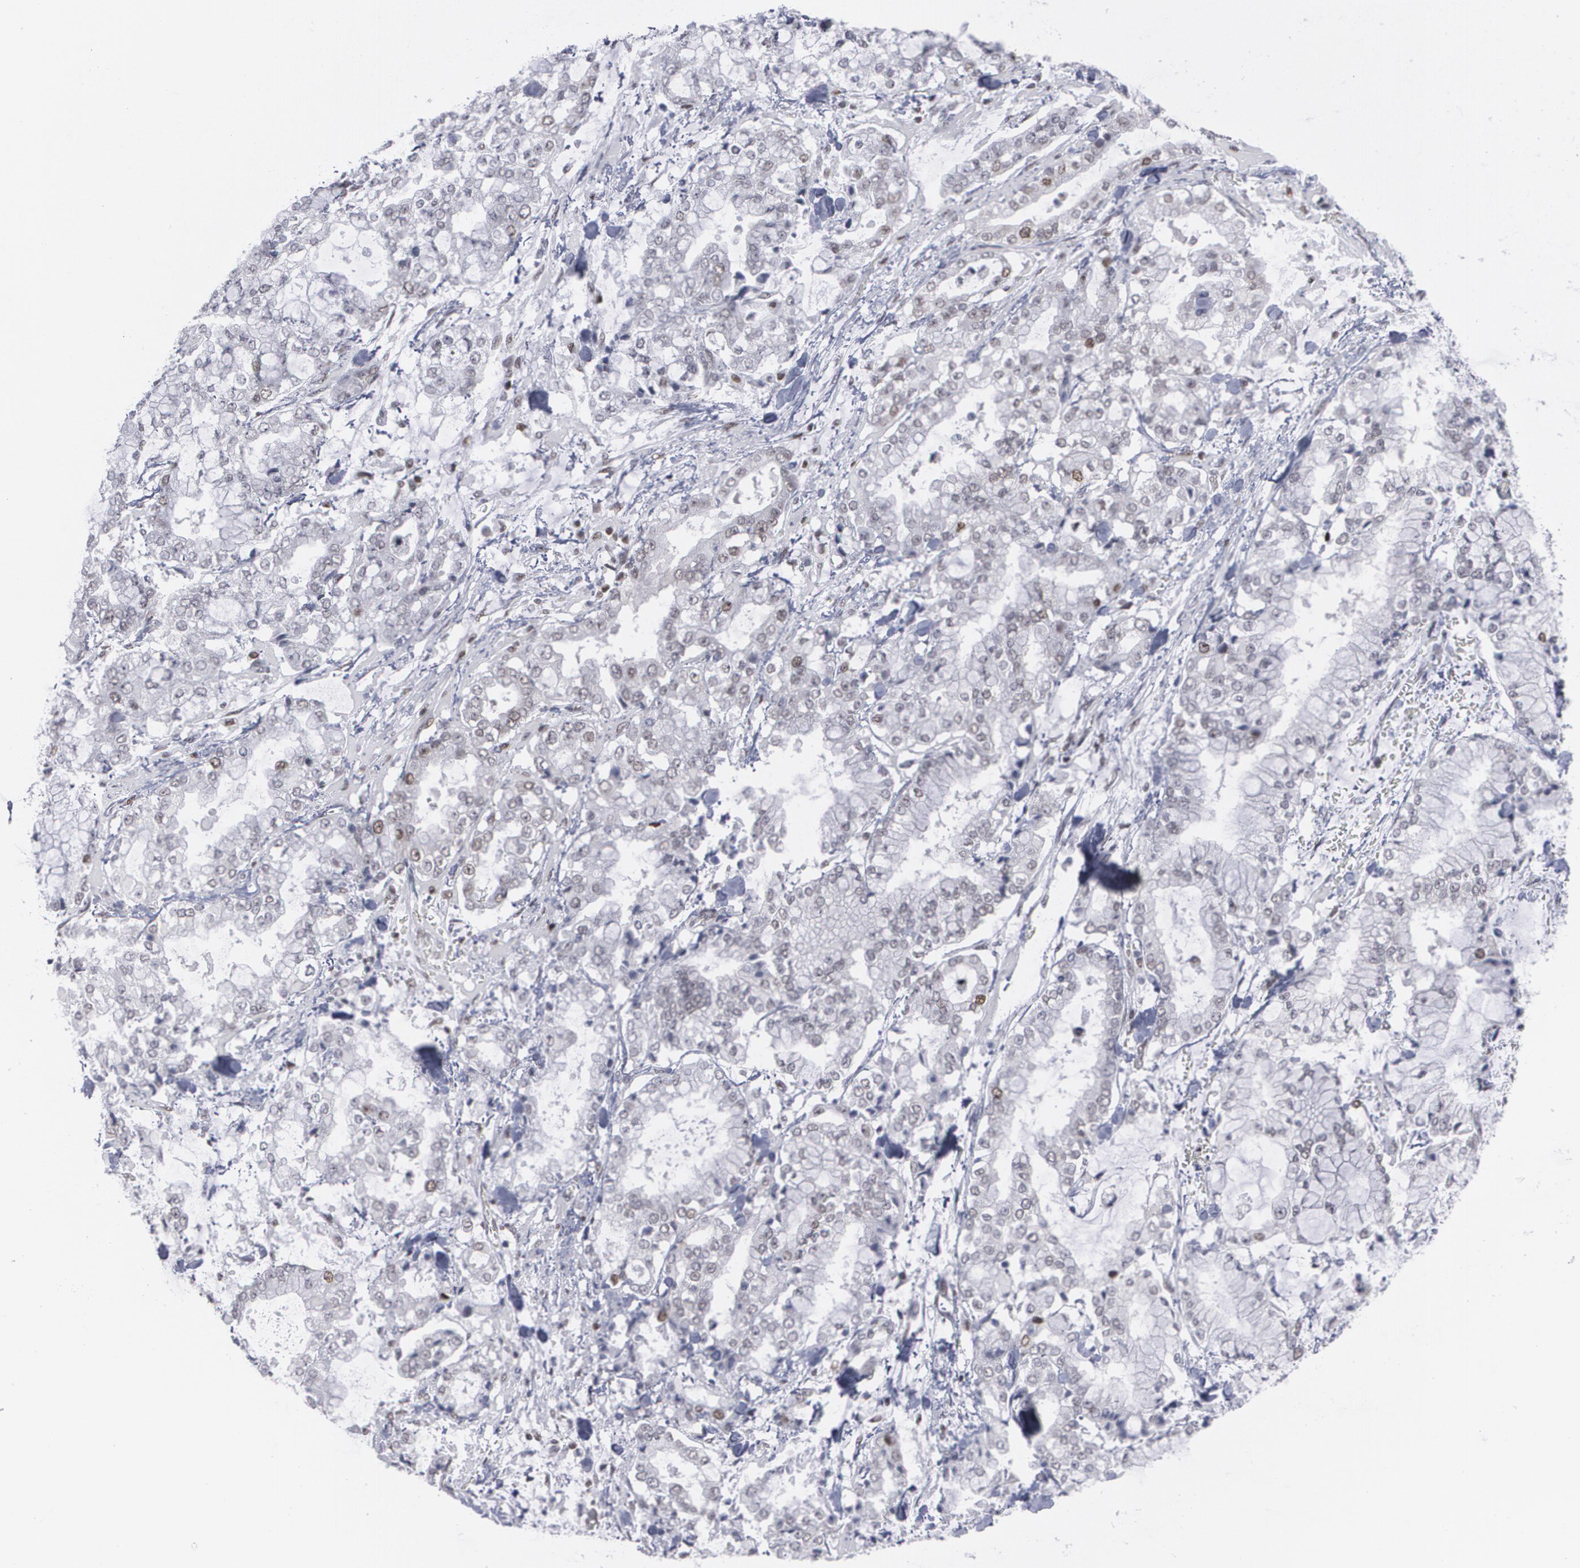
{"staining": {"intensity": "weak", "quantity": "<25%", "location": "nuclear"}, "tissue": "stomach cancer", "cell_type": "Tumor cells", "image_type": "cancer", "snomed": [{"axis": "morphology", "description": "Normal tissue, NOS"}, {"axis": "morphology", "description": "Adenocarcinoma, NOS"}, {"axis": "topography", "description": "Stomach, upper"}, {"axis": "topography", "description": "Stomach"}], "caption": "IHC of stomach adenocarcinoma demonstrates no positivity in tumor cells. Brightfield microscopy of immunohistochemistry (IHC) stained with DAB (brown) and hematoxylin (blue), captured at high magnification.", "gene": "MCL1", "patient": {"sex": "male", "age": 76}}